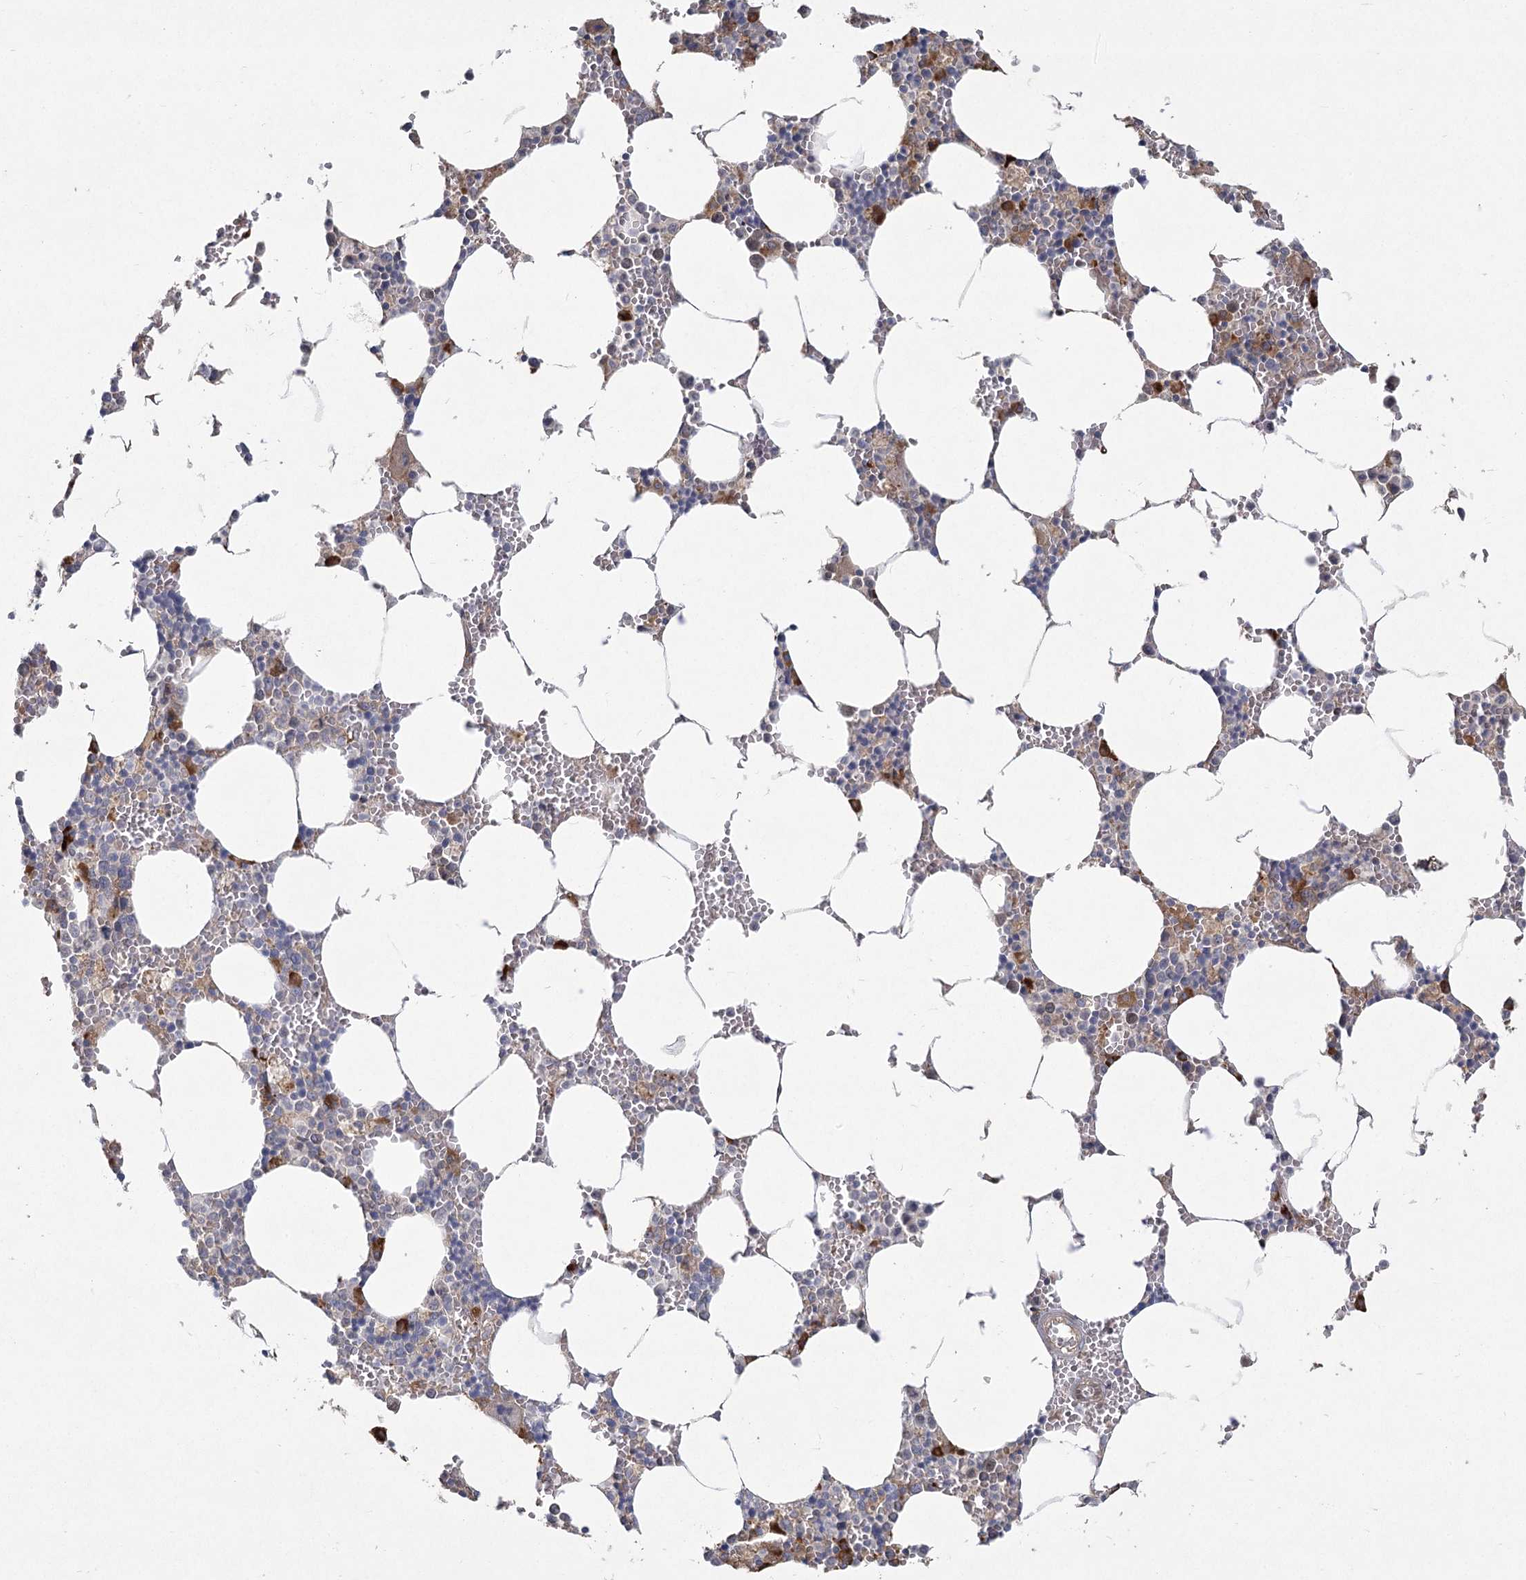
{"staining": {"intensity": "moderate", "quantity": "25%-75%", "location": "cytoplasmic/membranous"}, "tissue": "bone marrow", "cell_type": "Hematopoietic cells", "image_type": "normal", "snomed": [{"axis": "morphology", "description": "Normal tissue, NOS"}, {"axis": "topography", "description": "Bone marrow"}], "caption": "Immunohistochemical staining of benign human bone marrow shows 25%-75% levels of moderate cytoplasmic/membranous protein expression in approximately 25%-75% of hematopoietic cells. The staining was performed using DAB to visualize the protein expression in brown, while the nuclei were stained in blue with hematoxylin (Magnification: 20x).", "gene": "CAMTA1", "patient": {"sex": "male", "age": 70}}